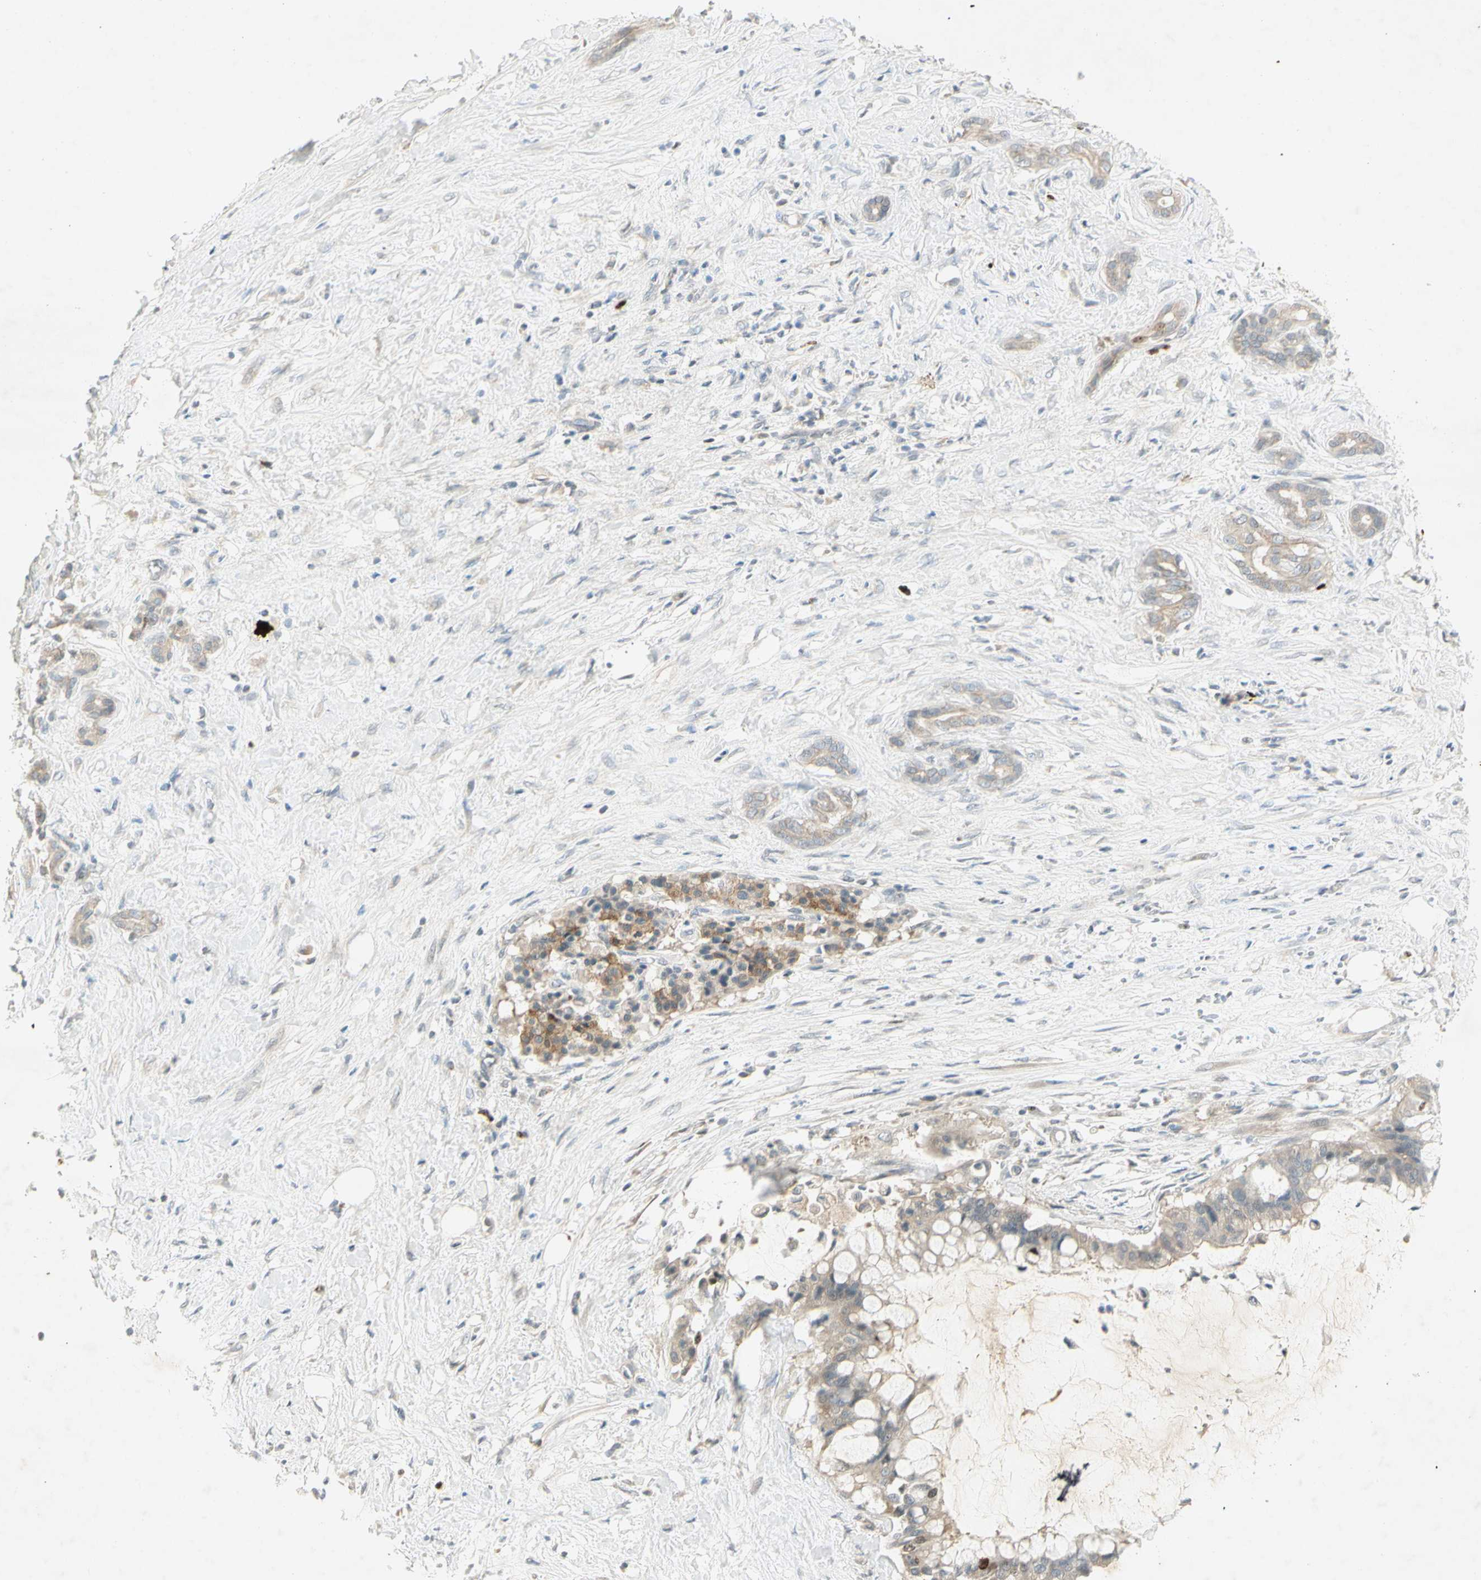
{"staining": {"intensity": "negative", "quantity": "none", "location": "none"}, "tissue": "pancreatic cancer", "cell_type": "Tumor cells", "image_type": "cancer", "snomed": [{"axis": "morphology", "description": "Adenocarcinoma, NOS"}, {"axis": "topography", "description": "Pancreas"}], "caption": "Immunohistochemical staining of adenocarcinoma (pancreatic) exhibits no significant expression in tumor cells.", "gene": "PITX1", "patient": {"sex": "male", "age": 41}}